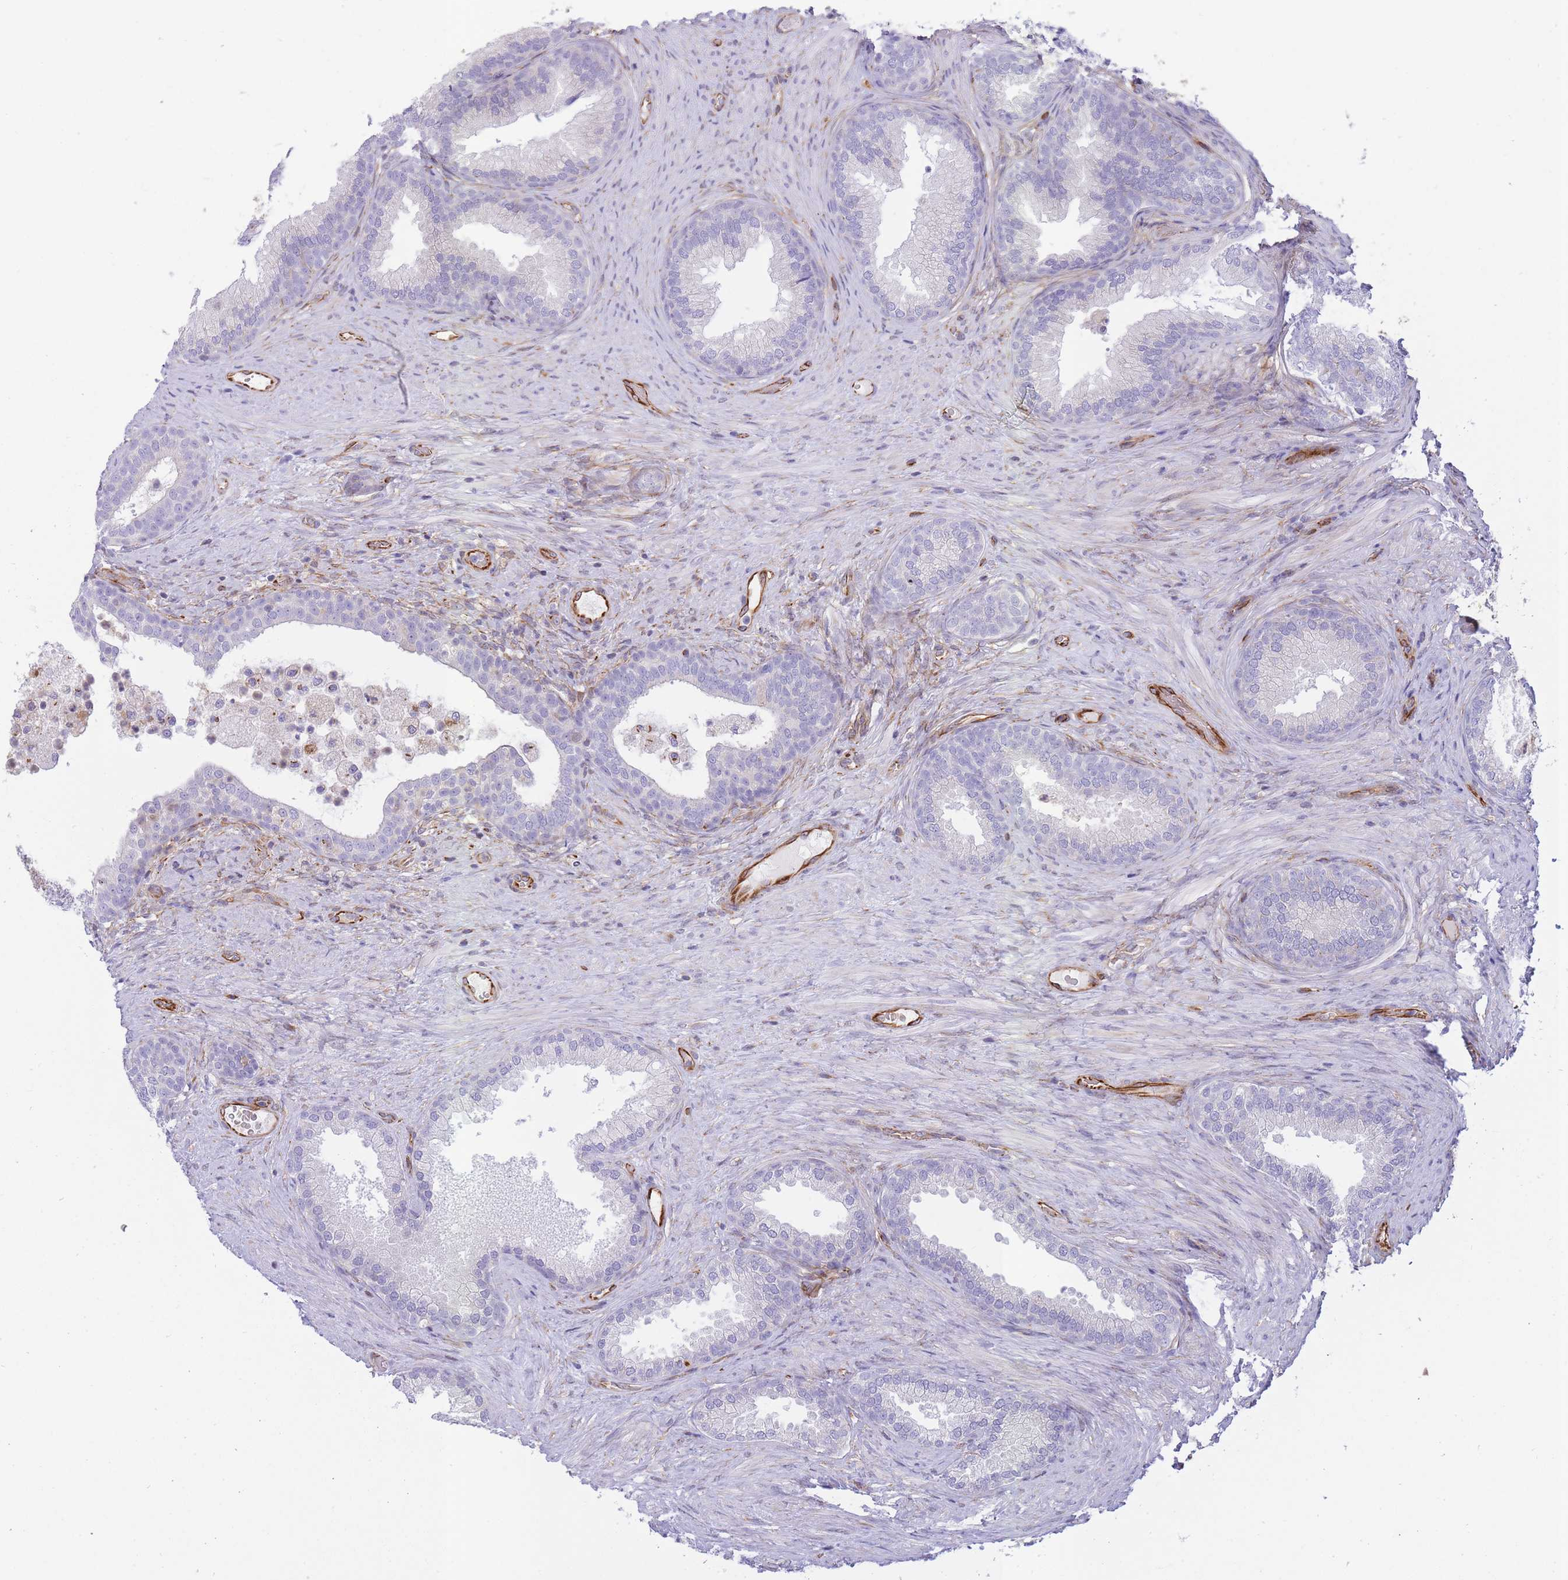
{"staining": {"intensity": "moderate", "quantity": "<25%", "location": "cytoplasmic/membranous"}, "tissue": "prostate", "cell_type": "Glandular cells", "image_type": "normal", "snomed": [{"axis": "morphology", "description": "Normal tissue, NOS"}, {"axis": "topography", "description": "Prostate"}], "caption": "The immunohistochemical stain labels moderate cytoplasmic/membranous expression in glandular cells of benign prostate.", "gene": "ECPAS", "patient": {"sex": "male", "age": 76}}